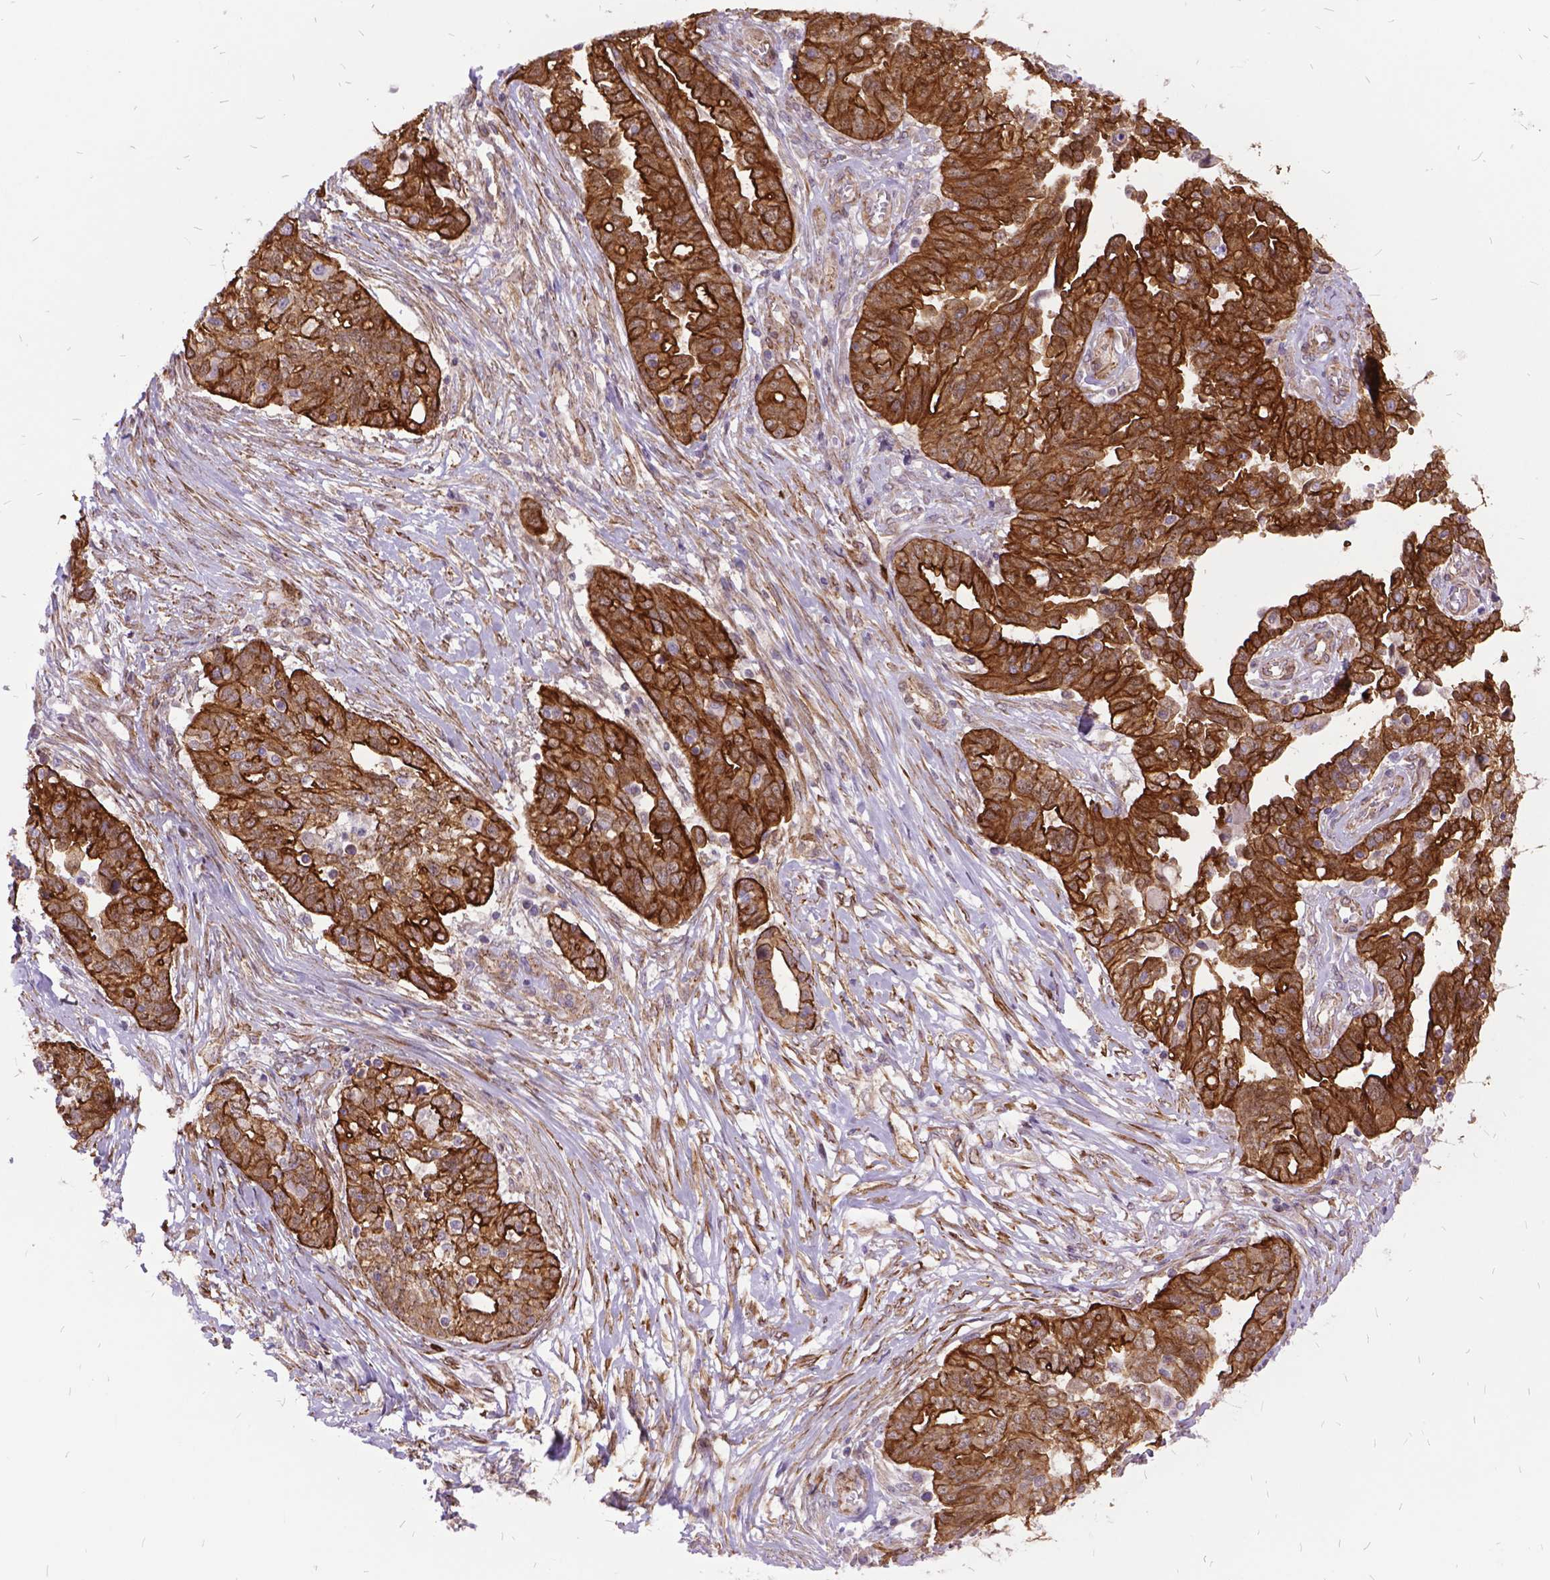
{"staining": {"intensity": "moderate", "quantity": ">75%", "location": "cytoplasmic/membranous"}, "tissue": "ovarian cancer", "cell_type": "Tumor cells", "image_type": "cancer", "snomed": [{"axis": "morphology", "description": "Cystadenocarcinoma, serous, NOS"}, {"axis": "topography", "description": "Ovary"}], "caption": "This is an image of immunohistochemistry staining of serous cystadenocarcinoma (ovarian), which shows moderate expression in the cytoplasmic/membranous of tumor cells.", "gene": "GRB7", "patient": {"sex": "female", "age": 67}}